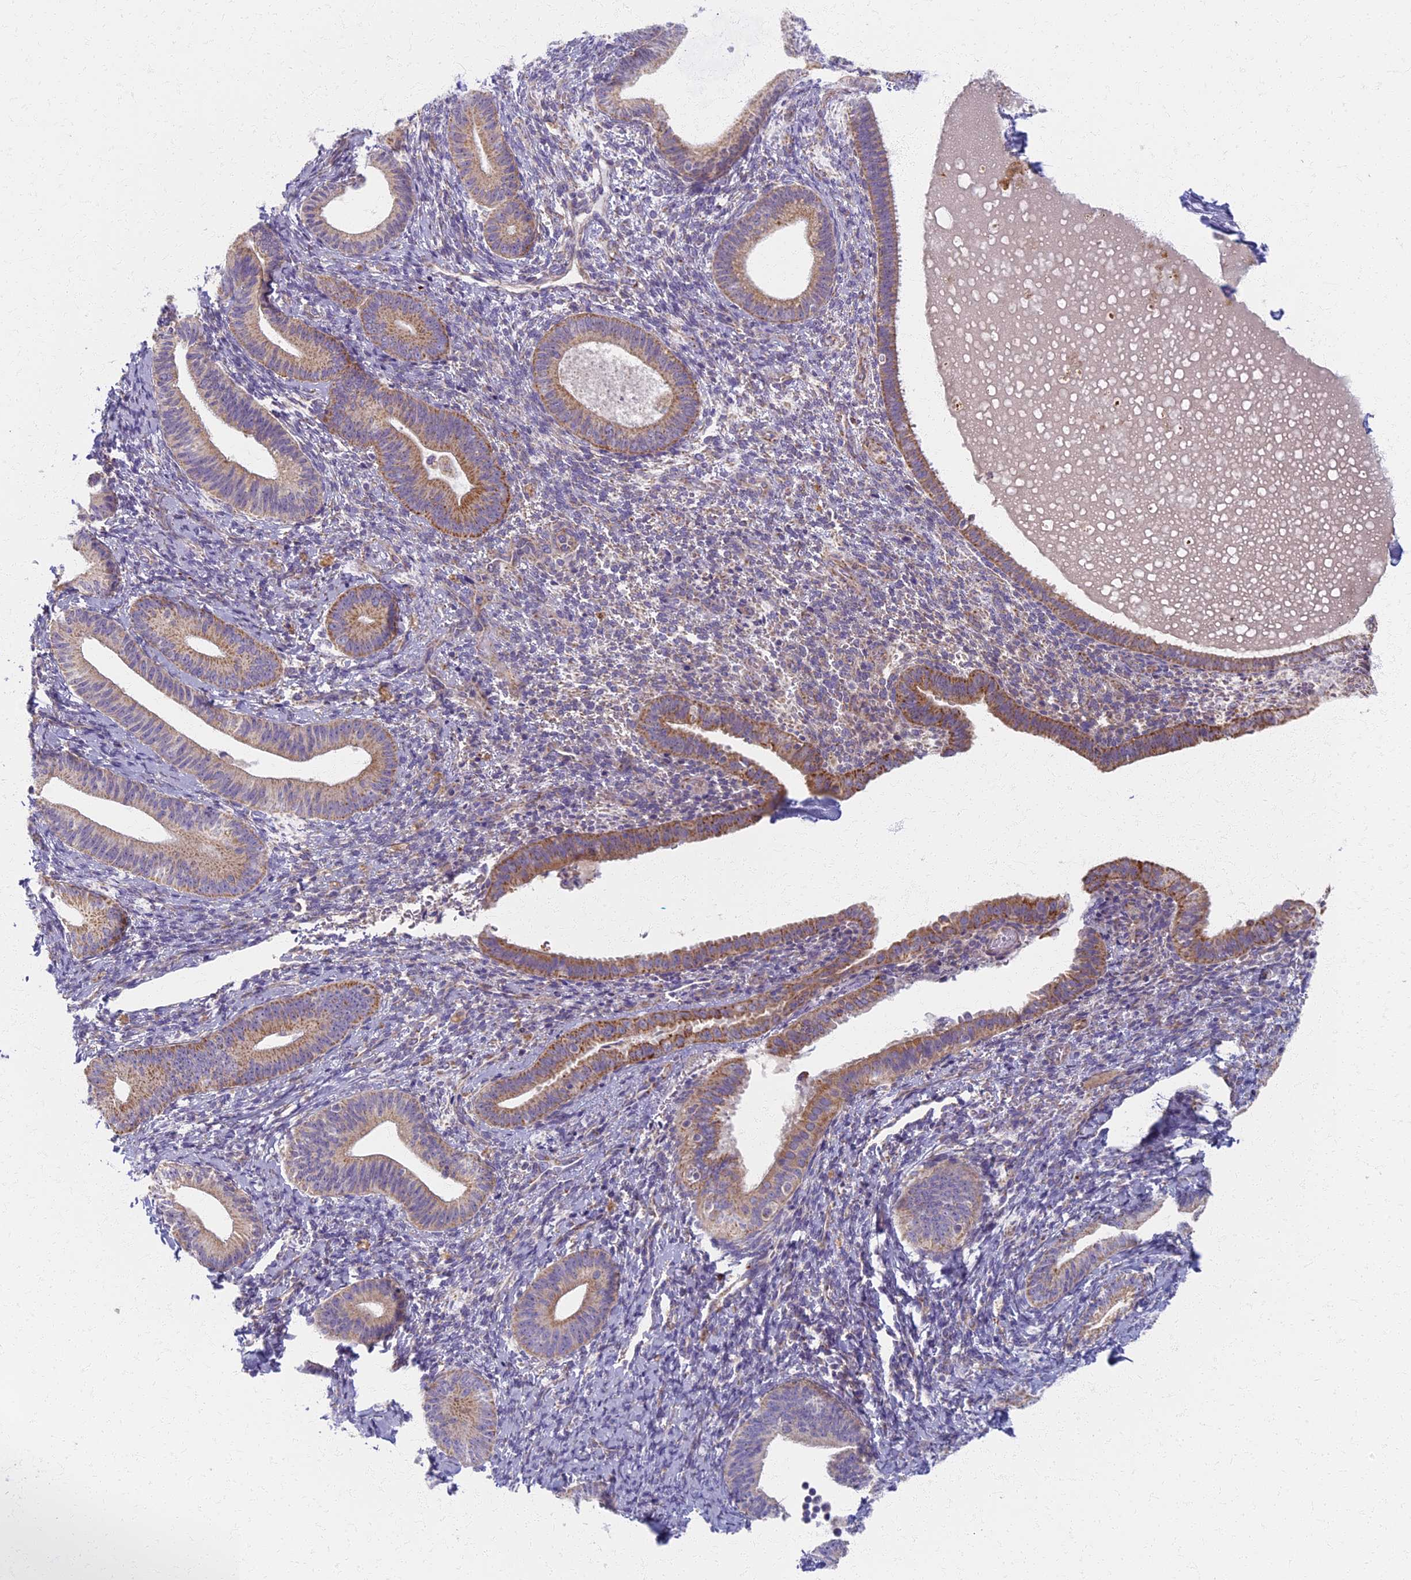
{"staining": {"intensity": "moderate", "quantity": "25%-75%", "location": "cytoplasmic/membranous"}, "tissue": "endometrium", "cell_type": "Cells in endometrial stroma", "image_type": "normal", "snomed": [{"axis": "morphology", "description": "Normal tissue, NOS"}, {"axis": "topography", "description": "Endometrium"}], "caption": "Protein analysis of benign endometrium shows moderate cytoplasmic/membranous staining in approximately 25%-75% of cells in endometrial stroma.", "gene": "MRPS25", "patient": {"sex": "female", "age": 65}}